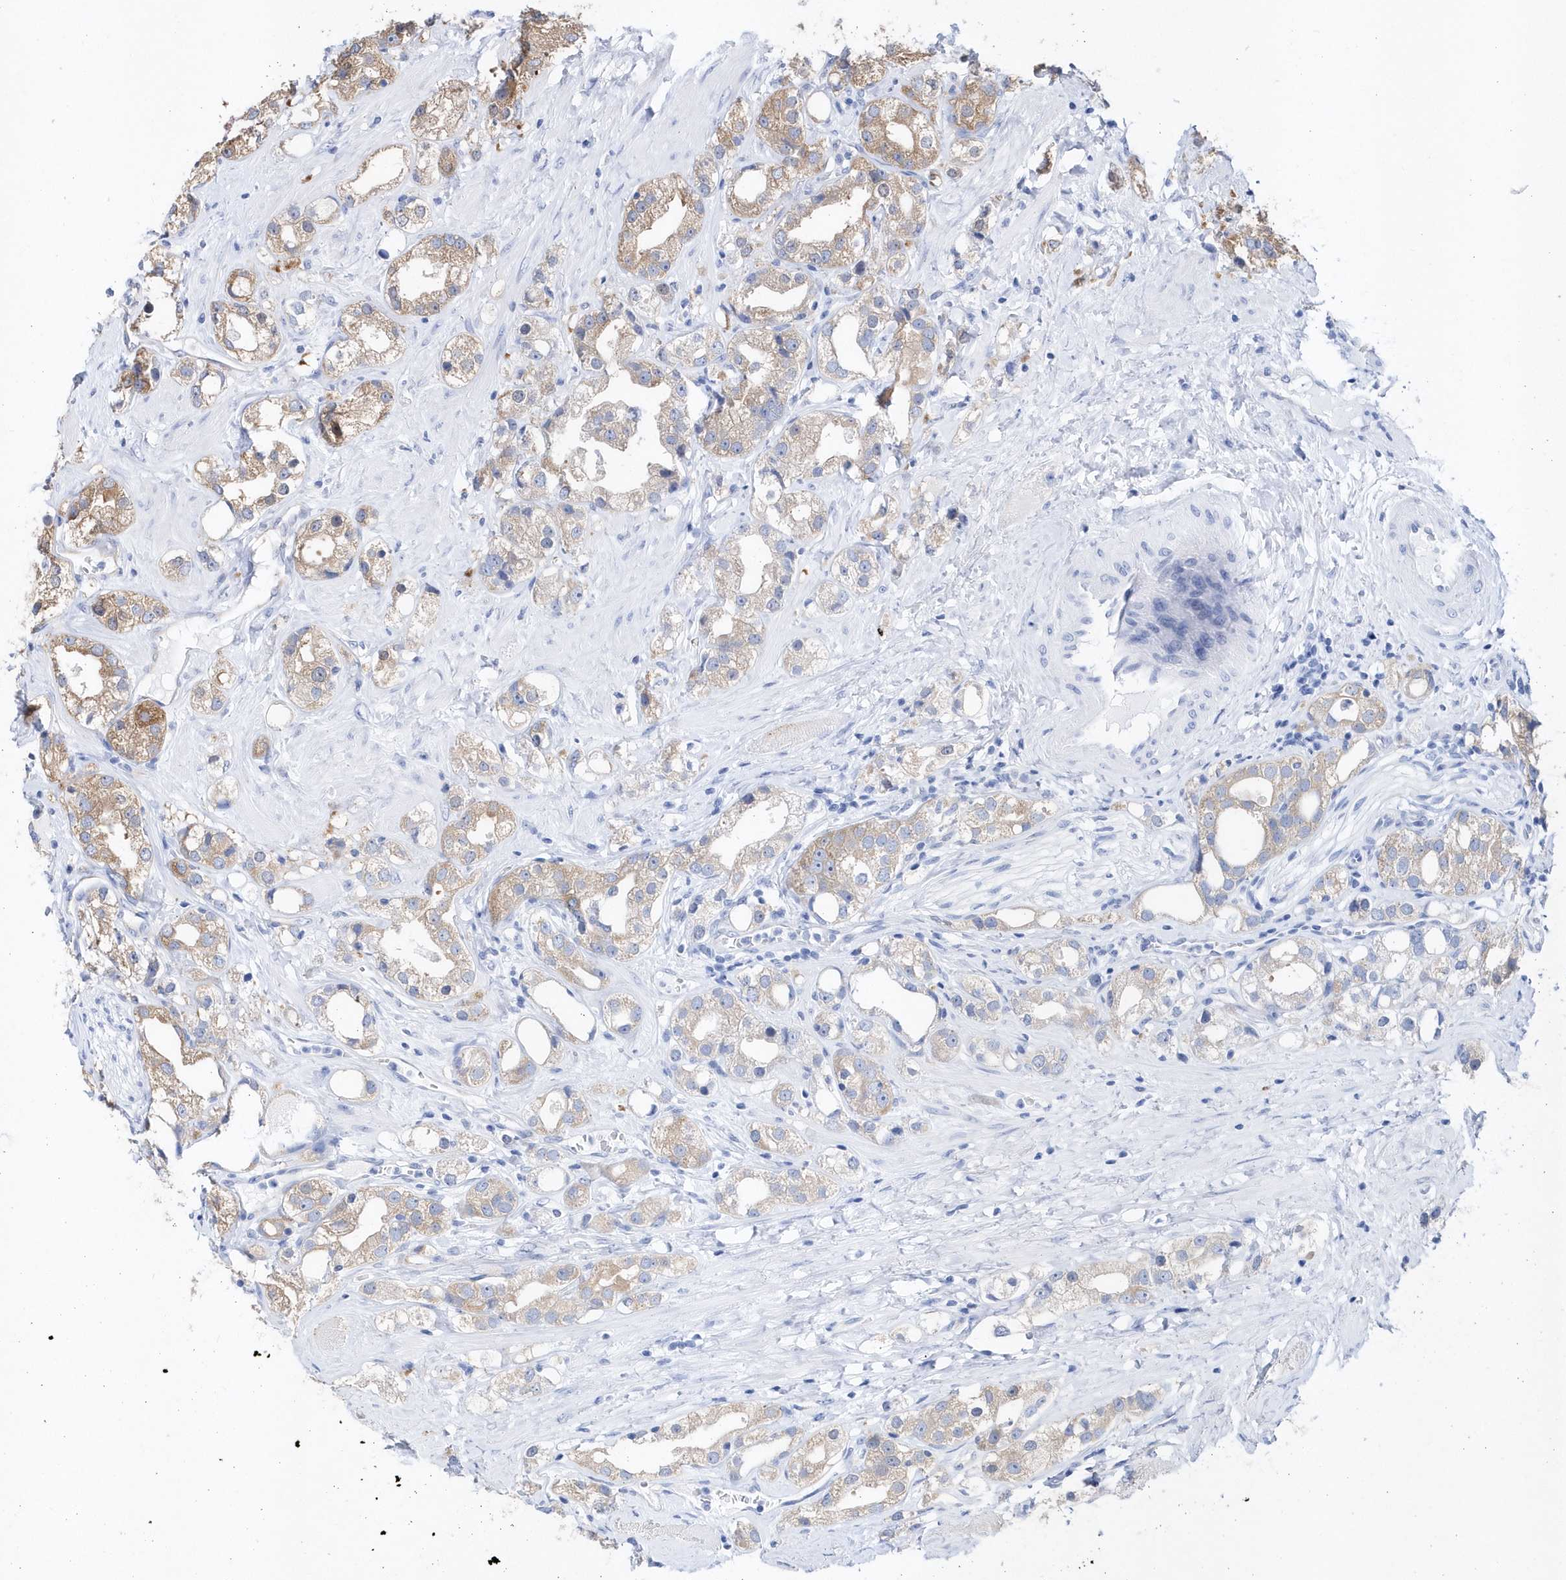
{"staining": {"intensity": "moderate", "quantity": ">75%", "location": "cytoplasmic/membranous"}, "tissue": "prostate cancer", "cell_type": "Tumor cells", "image_type": "cancer", "snomed": [{"axis": "morphology", "description": "Adenocarcinoma, NOS"}, {"axis": "topography", "description": "Prostate"}], "caption": "High-magnification brightfield microscopy of prostate cancer stained with DAB (3,3'-diaminobenzidine) (brown) and counterstained with hematoxylin (blue). tumor cells exhibit moderate cytoplasmic/membranous expression is appreciated in approximately>75% of cells.", "gene": "JKAMP", "patient": {"sex": "male", "age": 79}}